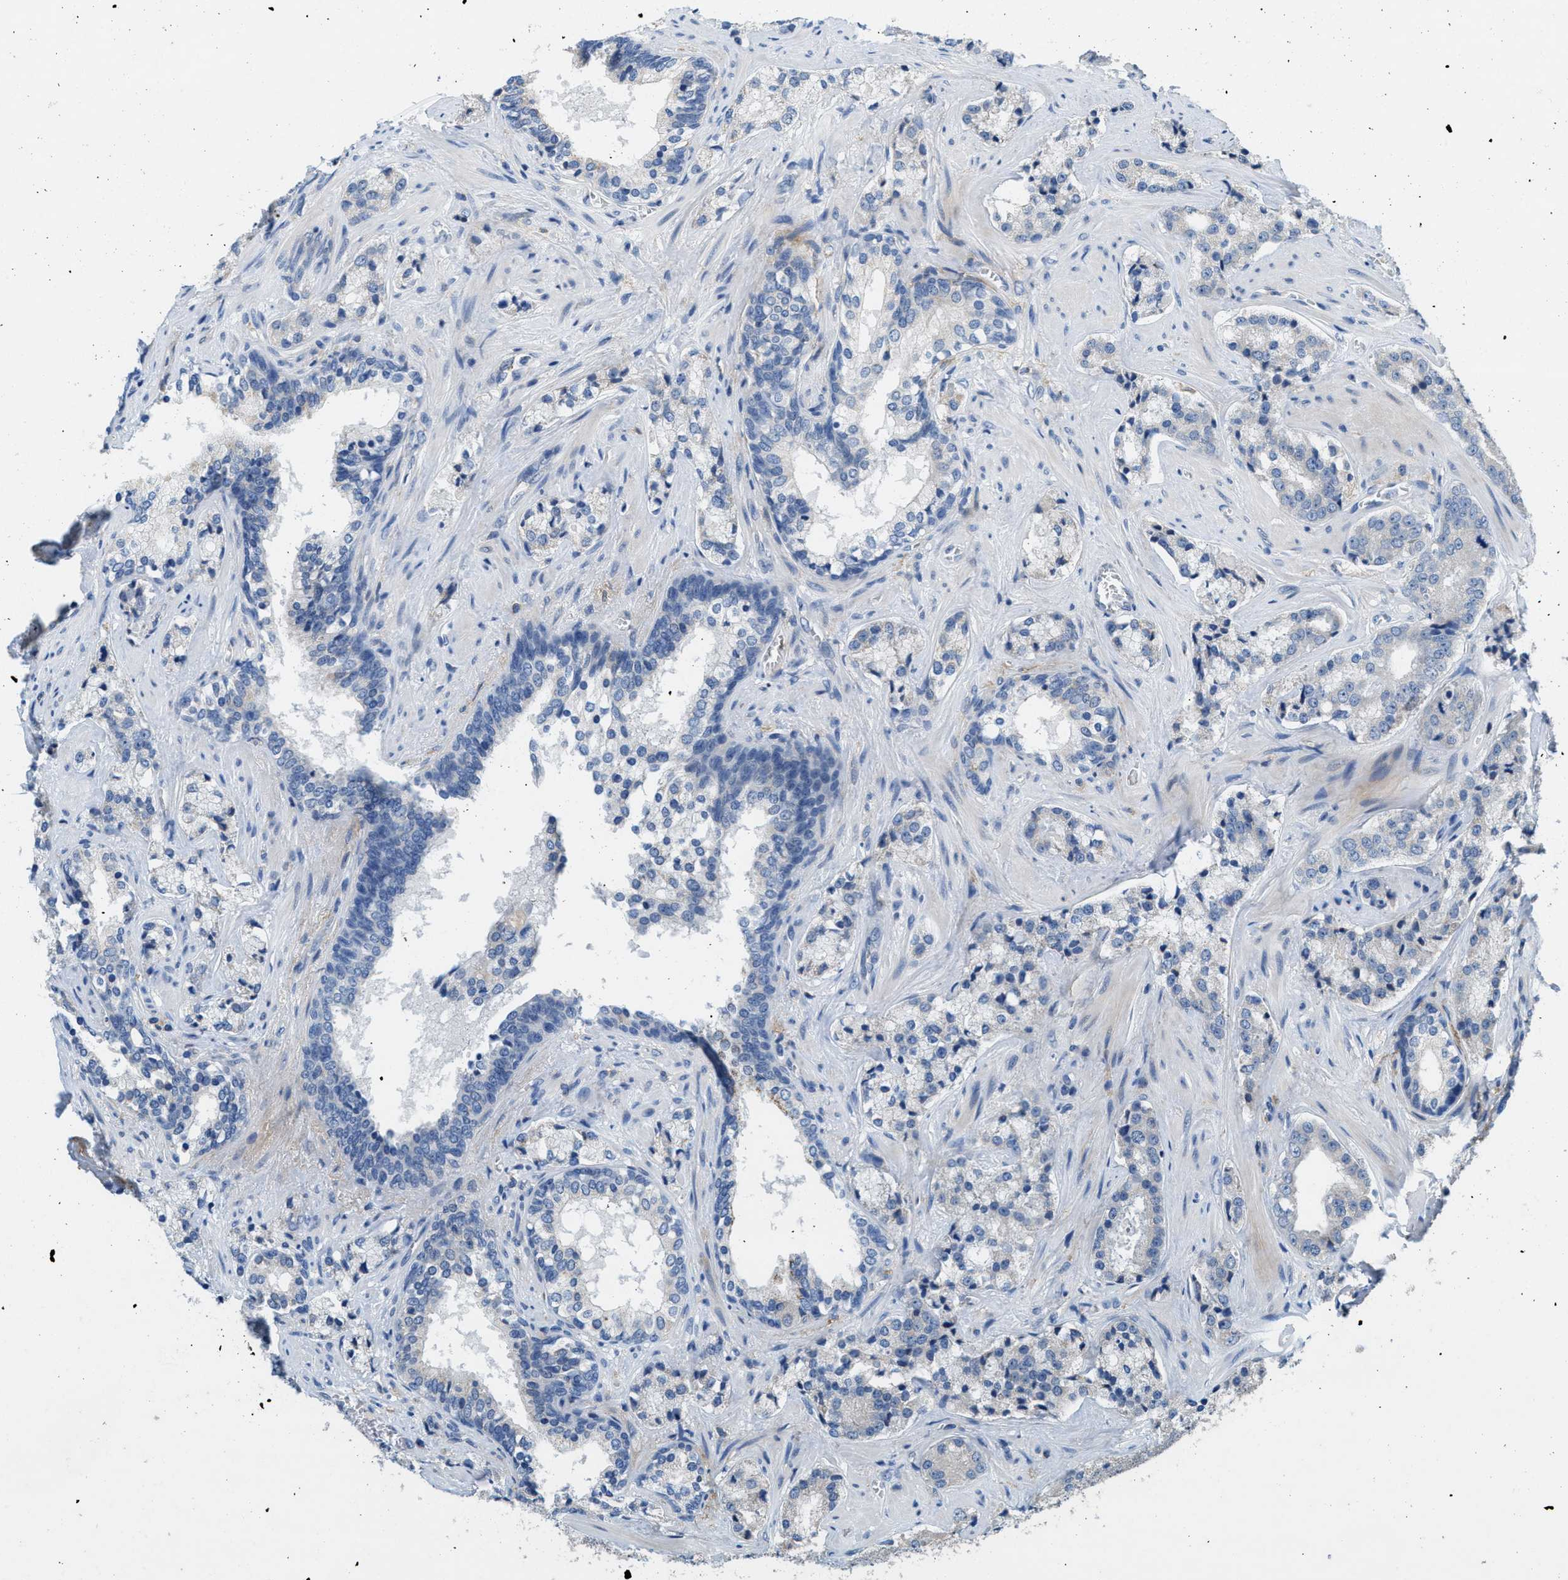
{"staining": {"intensity": "weak", "quantity": "25%-75%", "location": "cytoplasmic/membranous"}, "tissue": "prostate cancer", "cell_type": "Tumor cells", "image_type": "cancer", "snomed": [{"axis": "morphology", "description": "Adenocarcinoma, High grade"}, {"axis": "topography", "description": "Prostate"}], "caption": "Human high-grade adenocarcinoma (prostate) stained for a protein (brown) demonstrates weak cytoplasmic/membranous positive expression in approximately 25%-75% of tumor cells.", "gene": "DGKE", "patient": {"sex": "male", "age": 60}}